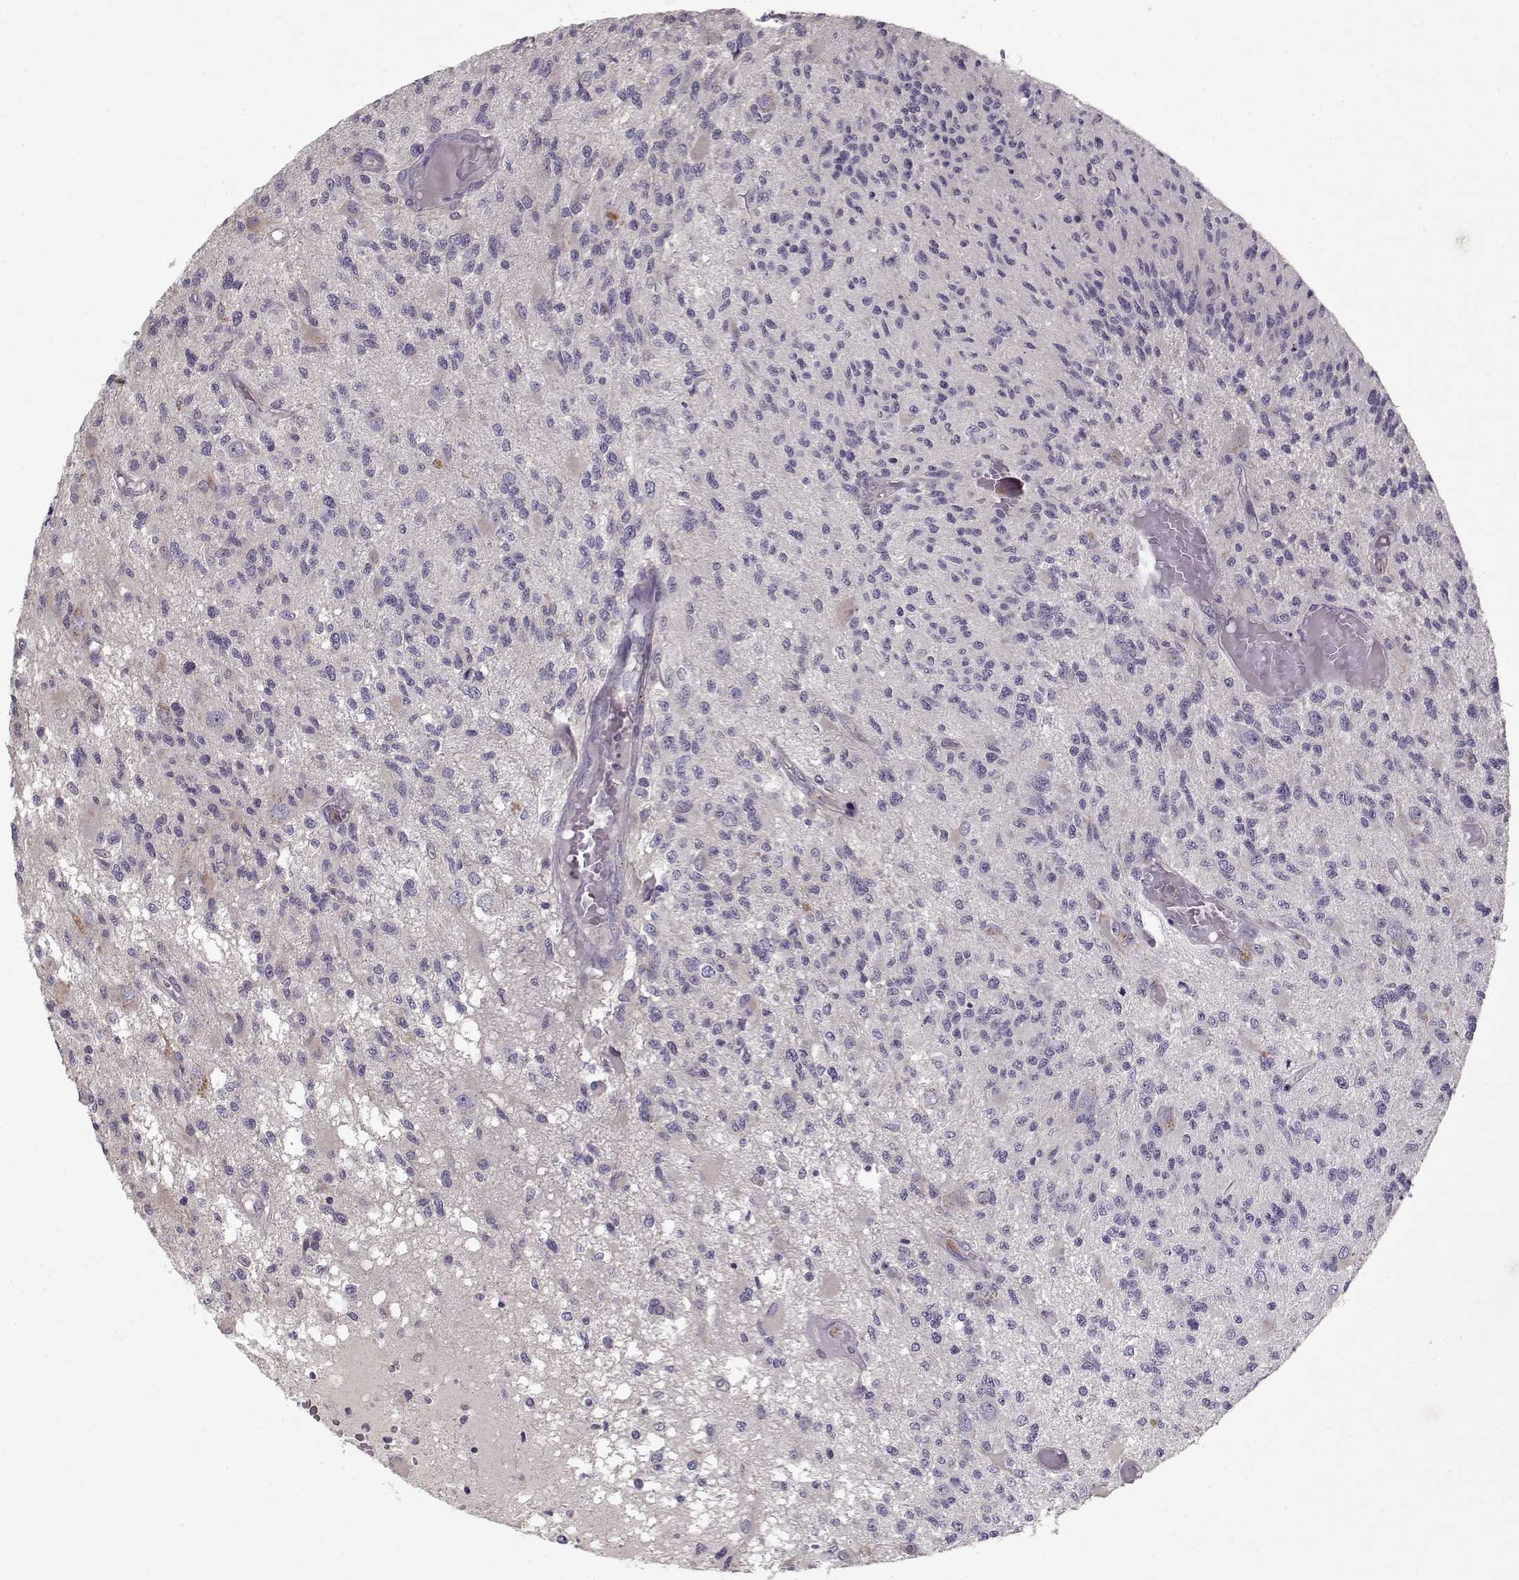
{"staining": {"intensity": "negative", "quantity": "none", "location": "none"}, "tissue": "glioma", "cell_type": "Tumor cells", "image_type": "cancer", "snomed": [{"axis": "morphology", "description": "Glioma, malignant, High grade"}, {"axis": "topography", "description": "Brain"}], "caption": "The micrograph exhibits no significant positivity in tumor cells of glioma.", "gene": "UNC13D", "patient": {"sex": "female", "age": 63}}